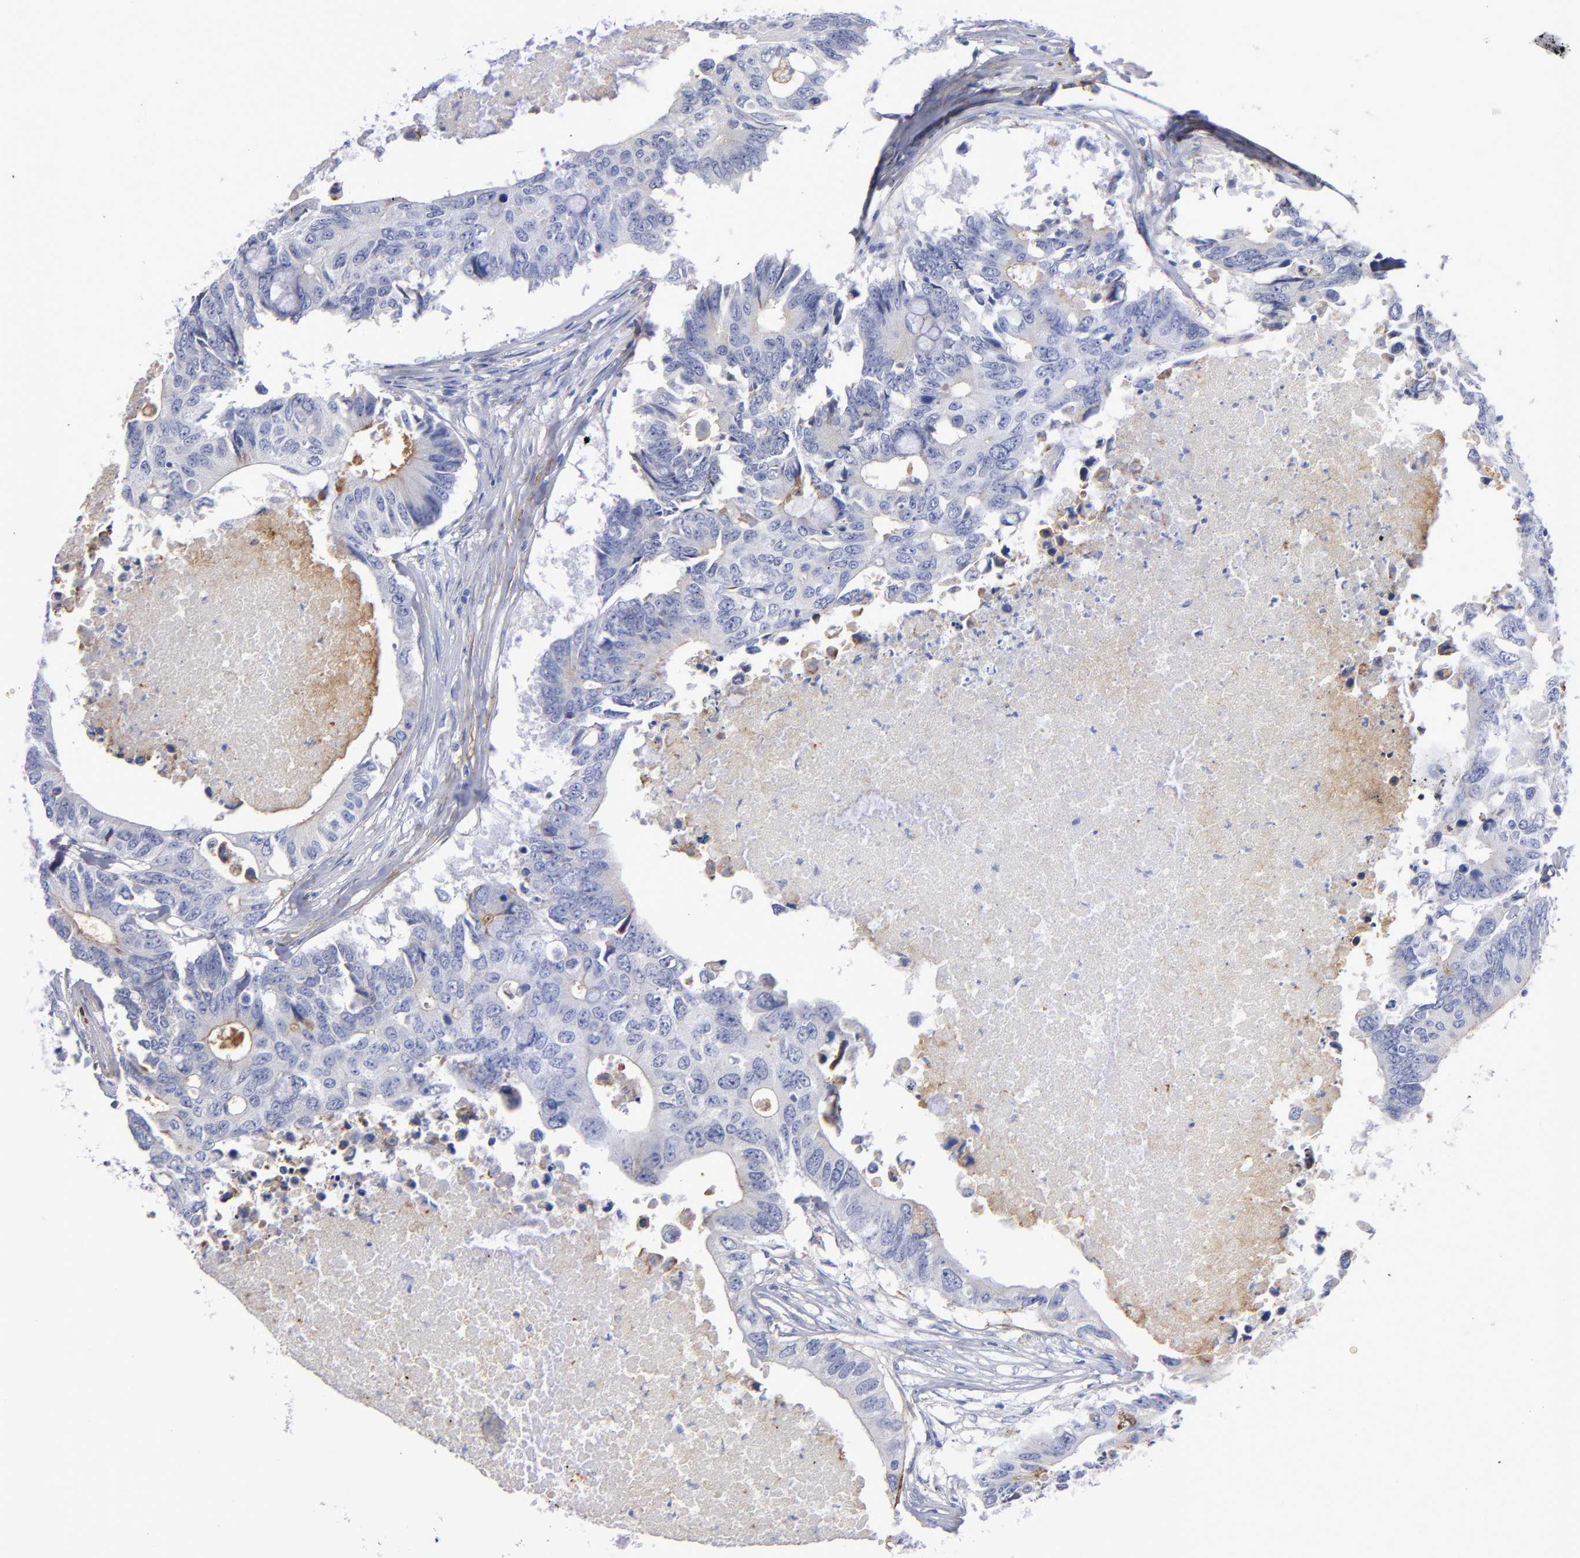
{"staining": {"intensity": "weak", "quantity": "<25%", "location": "cytoplasmic/membranous"}, "tissue": "colorectal cancer", "cell_type": "Tumor cells", "image_type": "cancer", "snomed": [{"axis": "morphology", "description": "Adenocarcinoma, NOS"}, {"axis": "topography", "description": "Colon"}], "caption": "The histopathology image reveals no staining of tumor cells in adenocarcinoma (colorectal).", "gene": "MFGE8", "patient": {"sex": "male", "age": 71}}